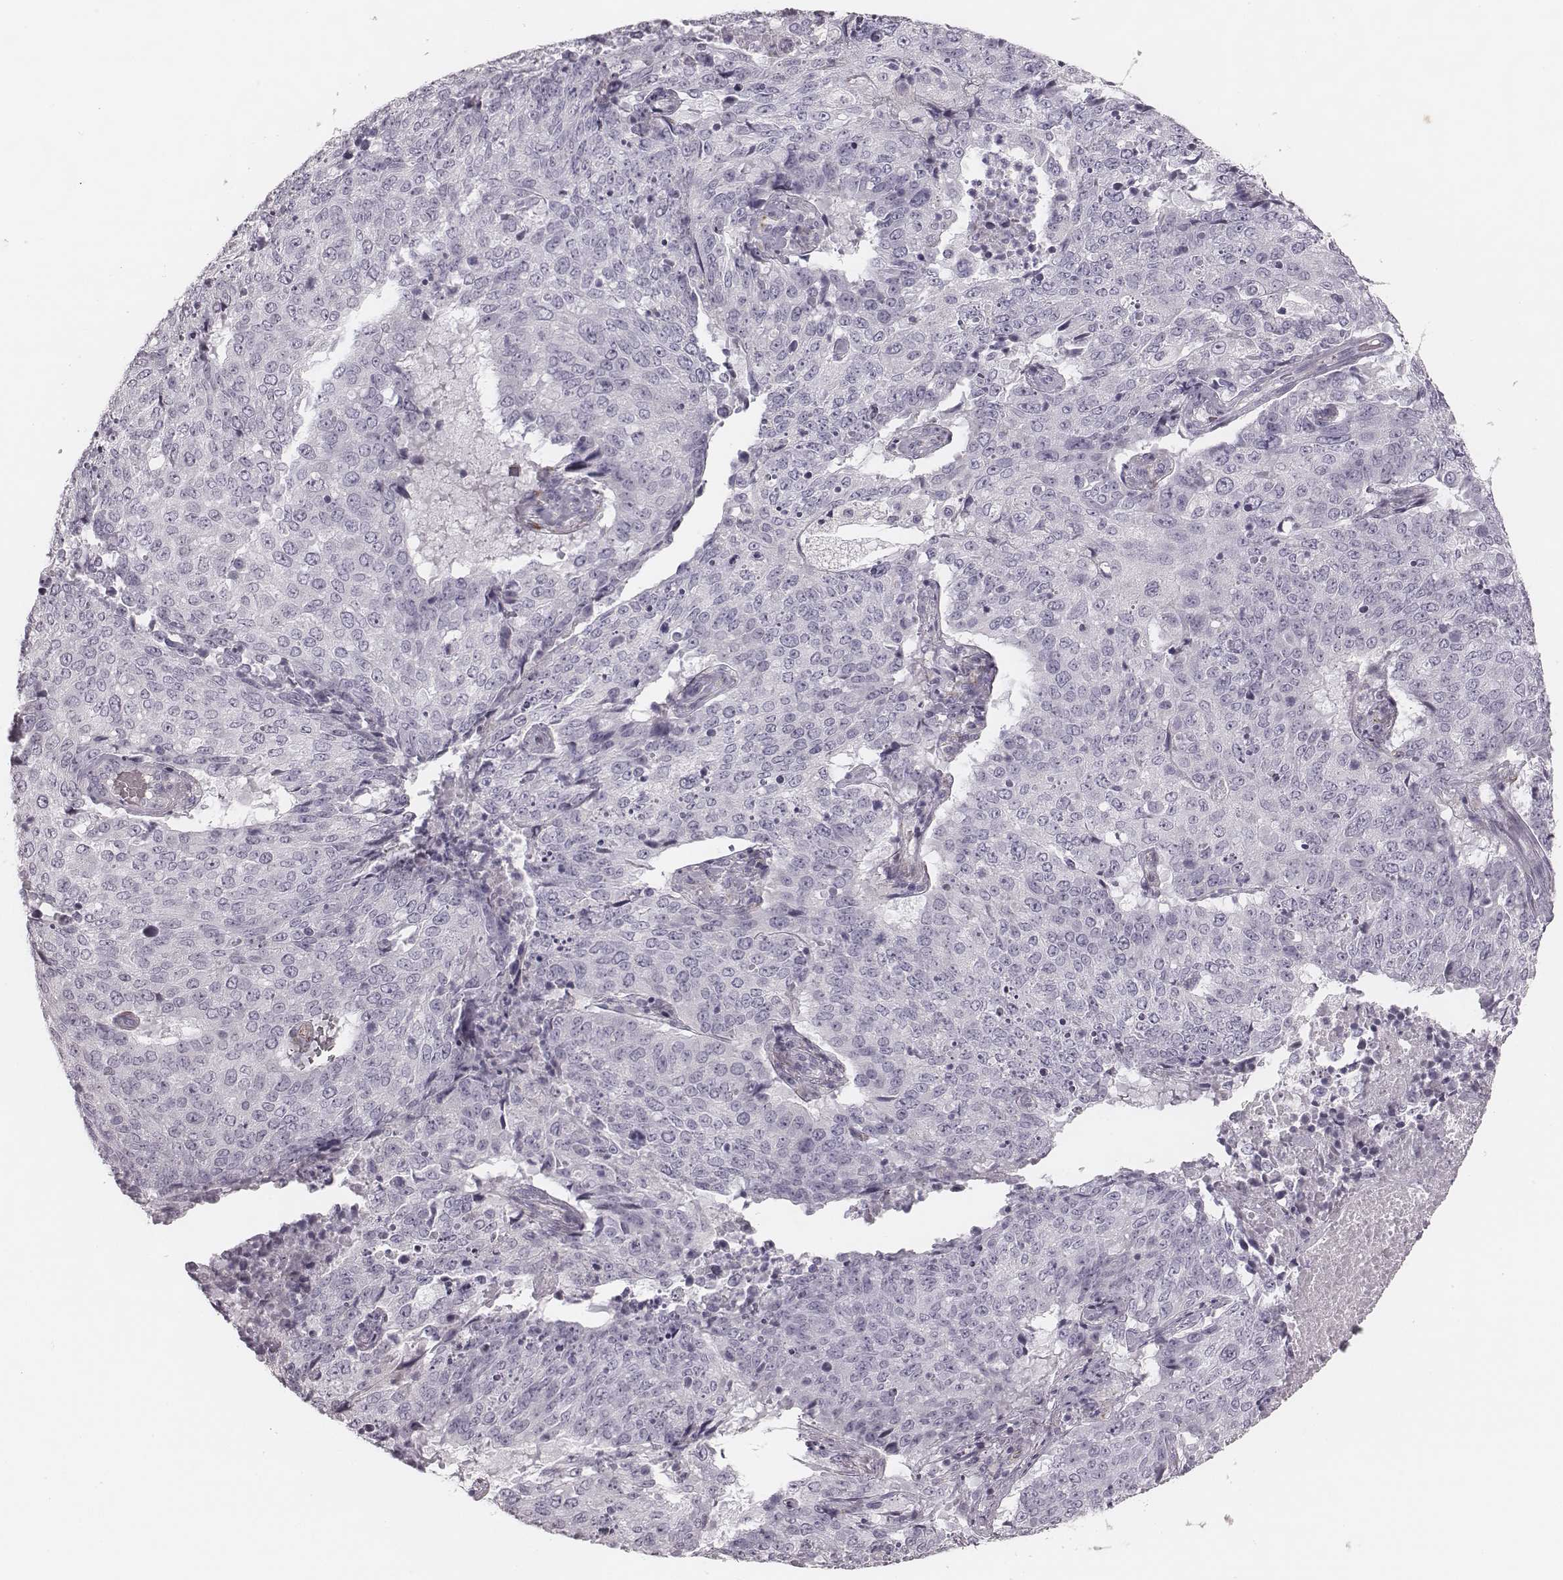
{"staining": {"intensity": "negative", "quantity": "none", "location": "none"}, "tissue": "lung cancer", "cell_type": "Tumor cells", "image_type": "cancer", "snomed": [{"axis": "morphology", "description": "Normal tissue, NOS"}, {"axis": "morphology", "description": "Squamous cell carcinoma, NOS"}, {"axis": "topography", "description": "Bronchus"}, {"axis": "topography", "description": "Lung"}], "caption": "High power microscopy micrograph of an immunohistochemistry (IHC) image of lung cancer, revealing no significant expression in tumor cells.", "gene": "SPA17", "patient": {"sex": "male", "age": 64}}